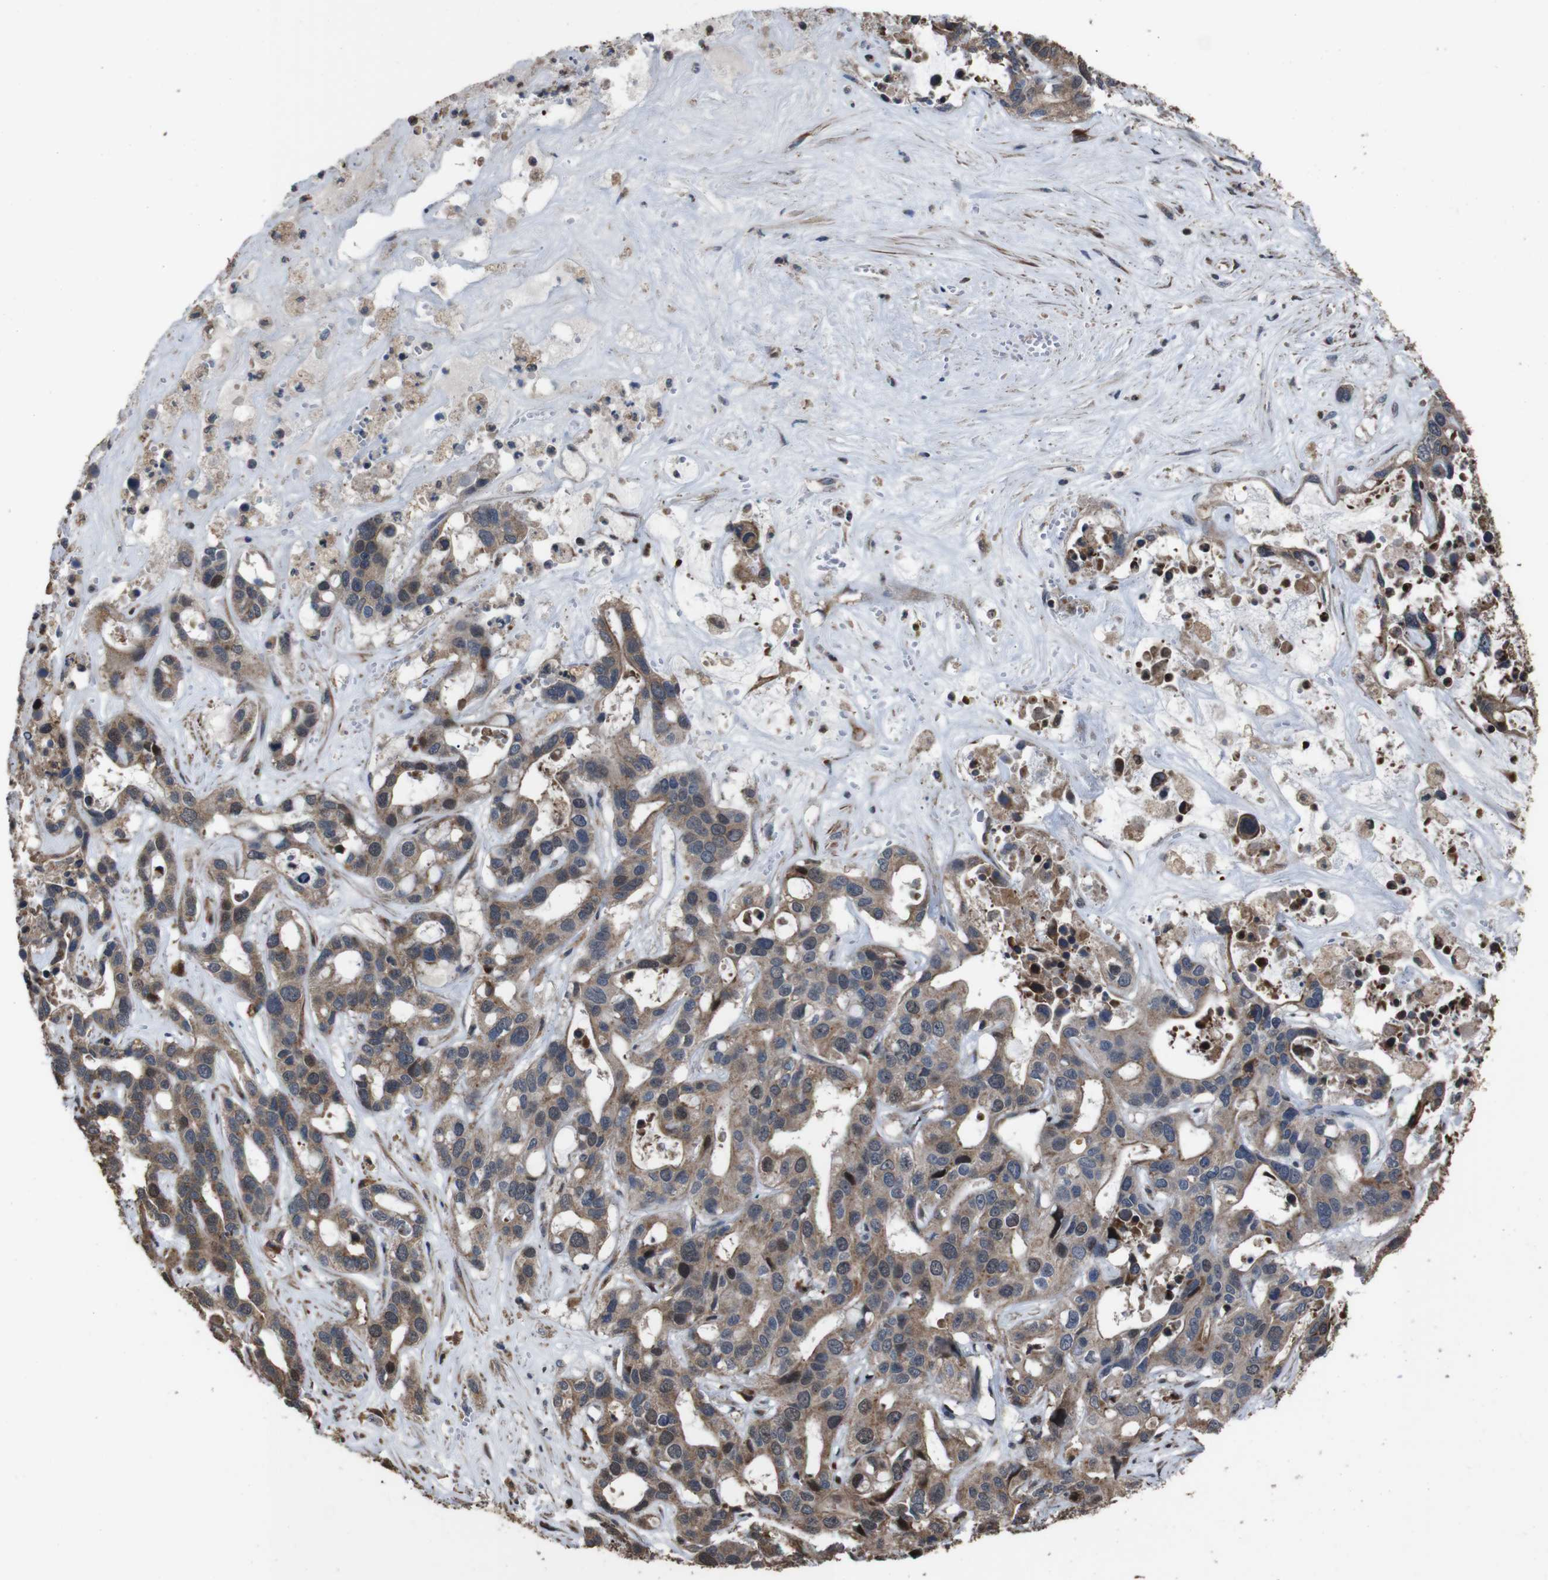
{"staining": {"intensity": "moderate", "quantity": ">75%", "location": "cytoplasmic/membranous"}, "tissue": "liver cancer", "cell_type": "Tumor cells", "image_type": "cancer", "snomed": [{"axis": "morphology", "description": "Cholangiocarcinoma"}, {"axis": "topography", "description": "Liver"}], "caption": "A high-resolution histopathology image shows IHC staining of liver cancer (cholangiocarcinoma), which demonstrates moderate cytoplasmic/membranous positivity in approximately >75% of tumor cells. (DAB (3,3'-diaminobenzidine) = brown stain, brightfield microscopy at high magnification).", "gene": "SNN", "patient": {"sex": "female", "age": 65}}